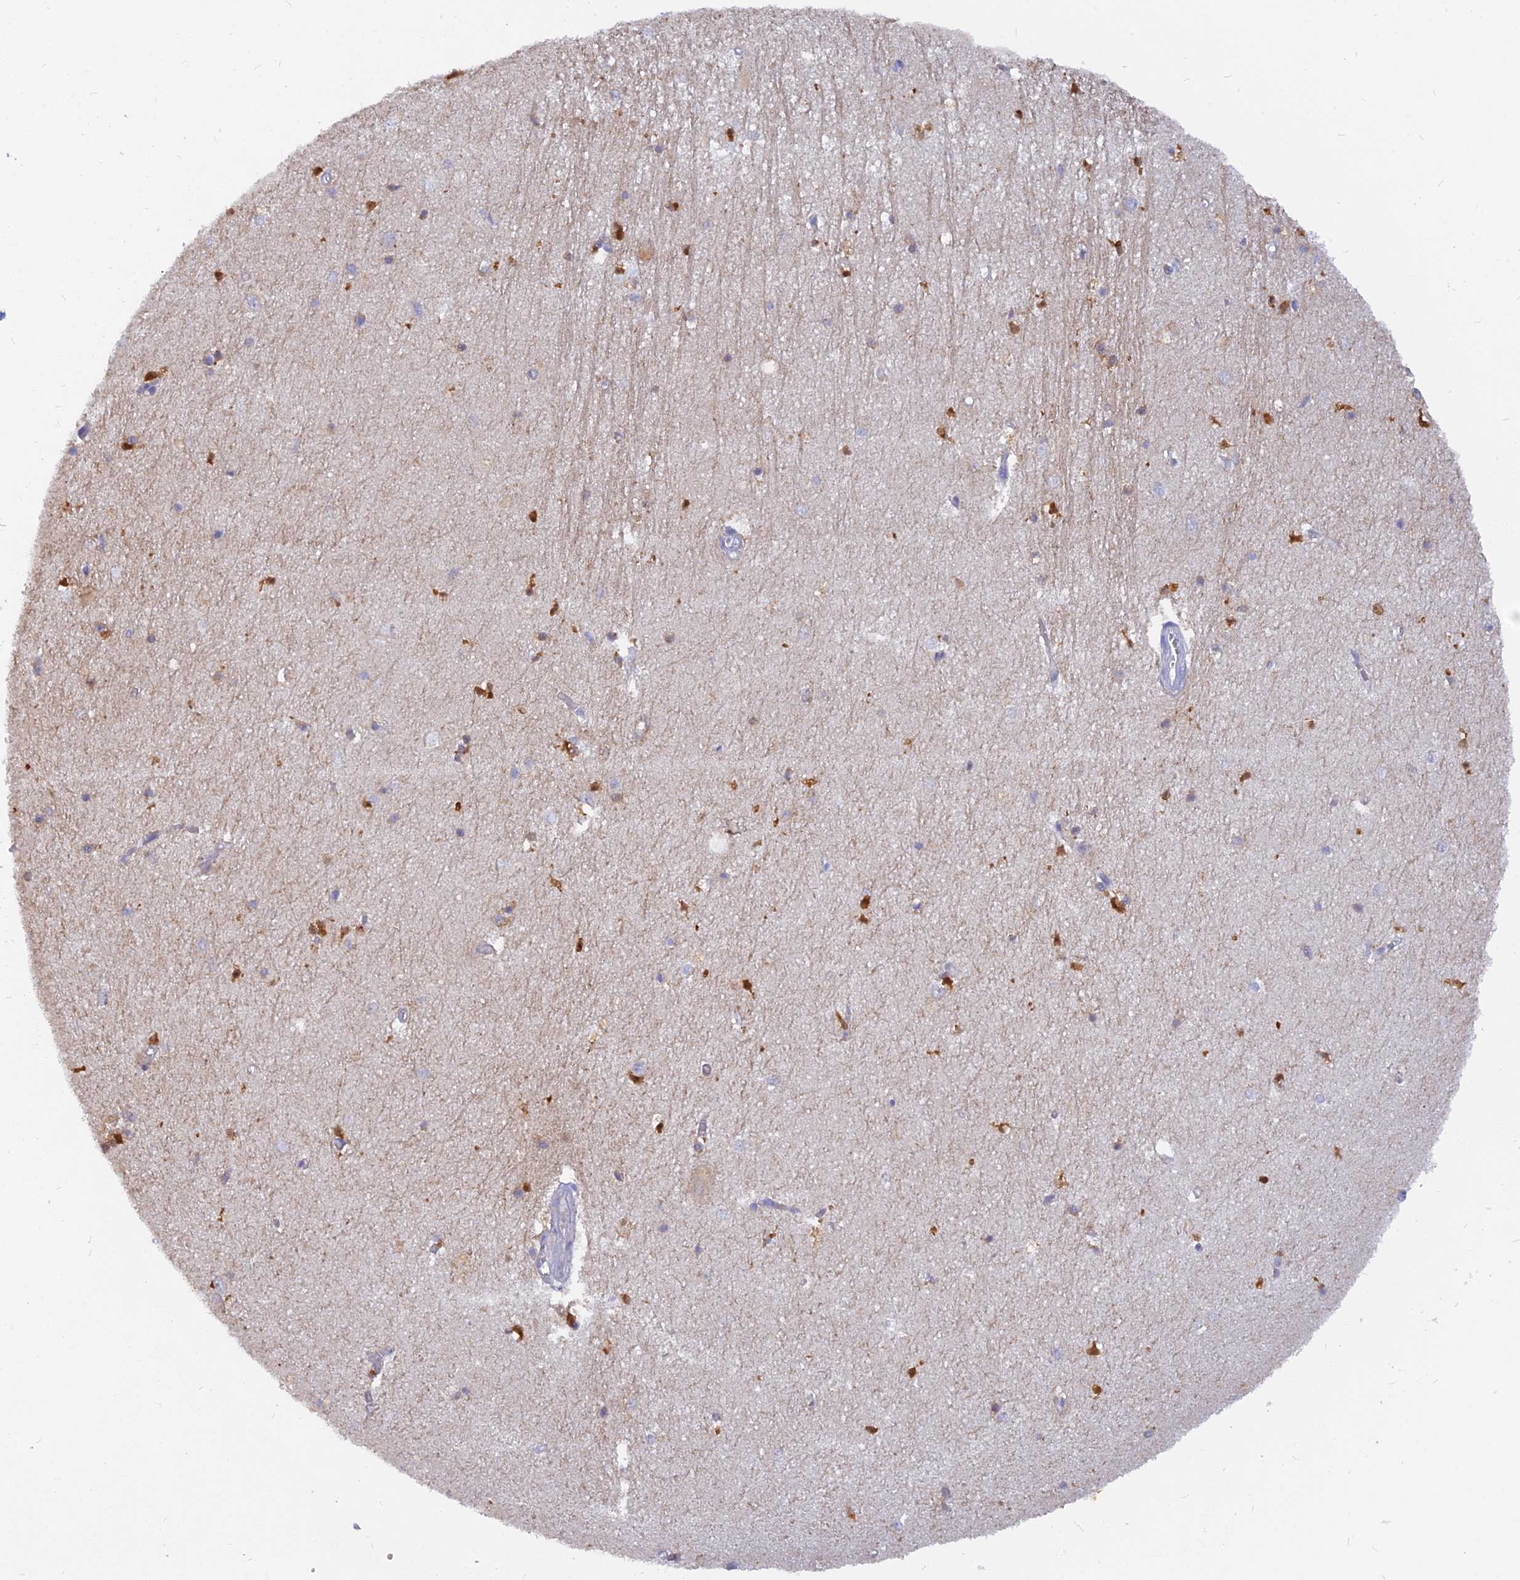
{"staining": {"intensity": "moderate", "quantity": "<25%", "location": "cytoplasmic/membranous"}, "tissue": "hippocampus", "cell_type": "Glial cells", "image_type": "normal", "snomed": [{"axis": "morphology", "description": "Normal tissue, NOS"}, {"axis": "topography", "description": "Hippocampus"}], "caption": "Moderate cytoplasmic/membranous positivity is present in about <25% of glial cells in benign hippocampus. Nuclei are stained in blue.", "gene": "CACNA1B", "patient": {"sex": "female", "age": 64}}